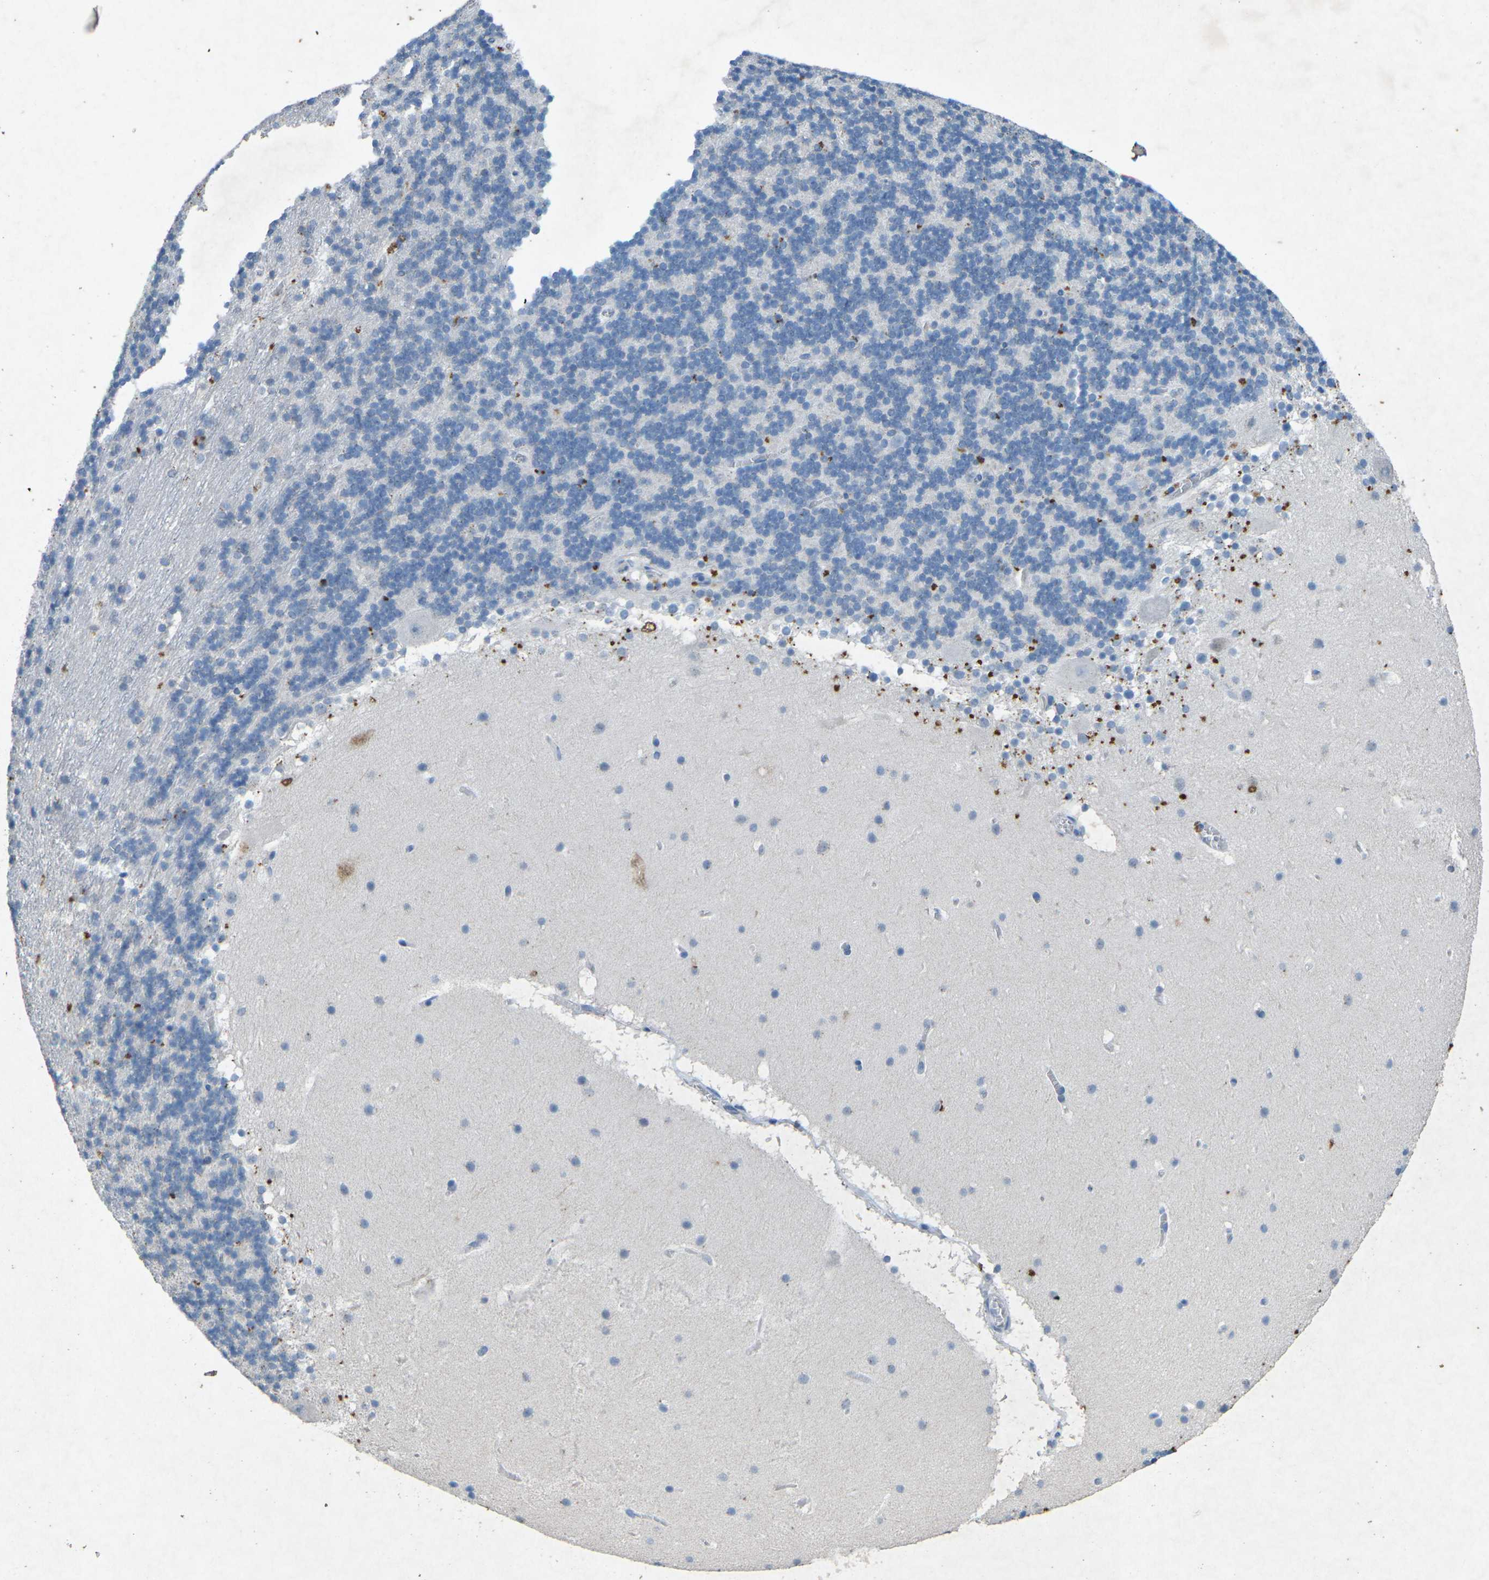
{"staining": {"intensity": "negative", "quantity": "none", "location": "none"}, "tissue": "cerebellum", "cell_type": "Cells in granular layer", "image_type": "normal", "snomed": [{"axis": "morphology", "description": "Normal tissue, NOS"}, {"axis": "topography", "description": "Cerebellum"}], "caption": "High power microscopy image of an IHC micrograph of normal cerebellum, revealing no significant positivity in cells in granular layer.", "gene": "A1BG", "patient": {"sex": "male", "age": 45}}